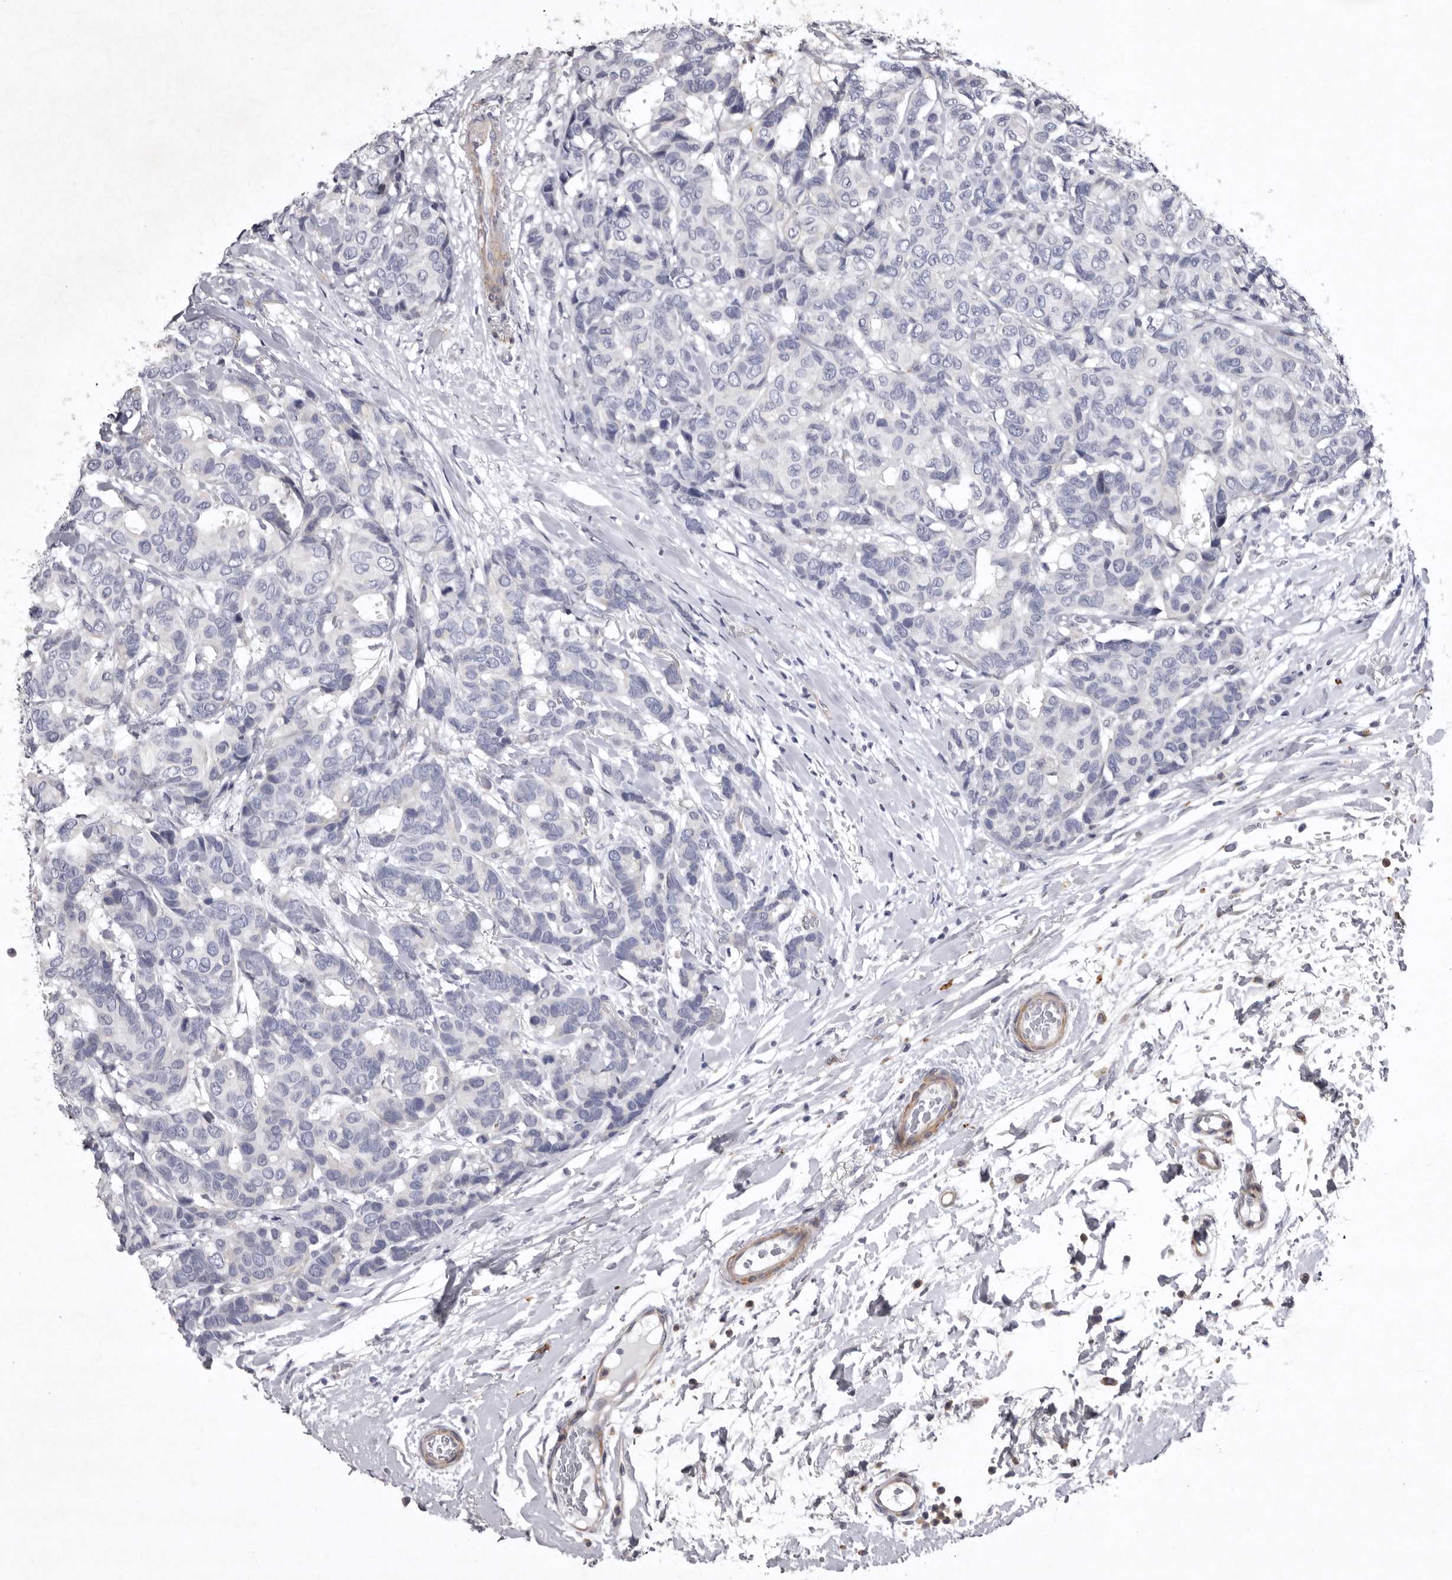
{"staining": {"intensity": "negative", "quantity": "none", "location": "none"}, "tissue": "breast cancer", "cell_type": "Tumor cells", "image_type": "cancer", "snomed": [{"axis": "morphology", "description": "Duct carcinoma"}, {"axis": "topography", "description": "Breast"}], "caption": "Breast invasive ductal carcinoma was stained to show a protein in brown. There is no significant positivity in tumor cells.", "gene": "NKAIN4", "patient": {"sex": "female", "age": 87}}